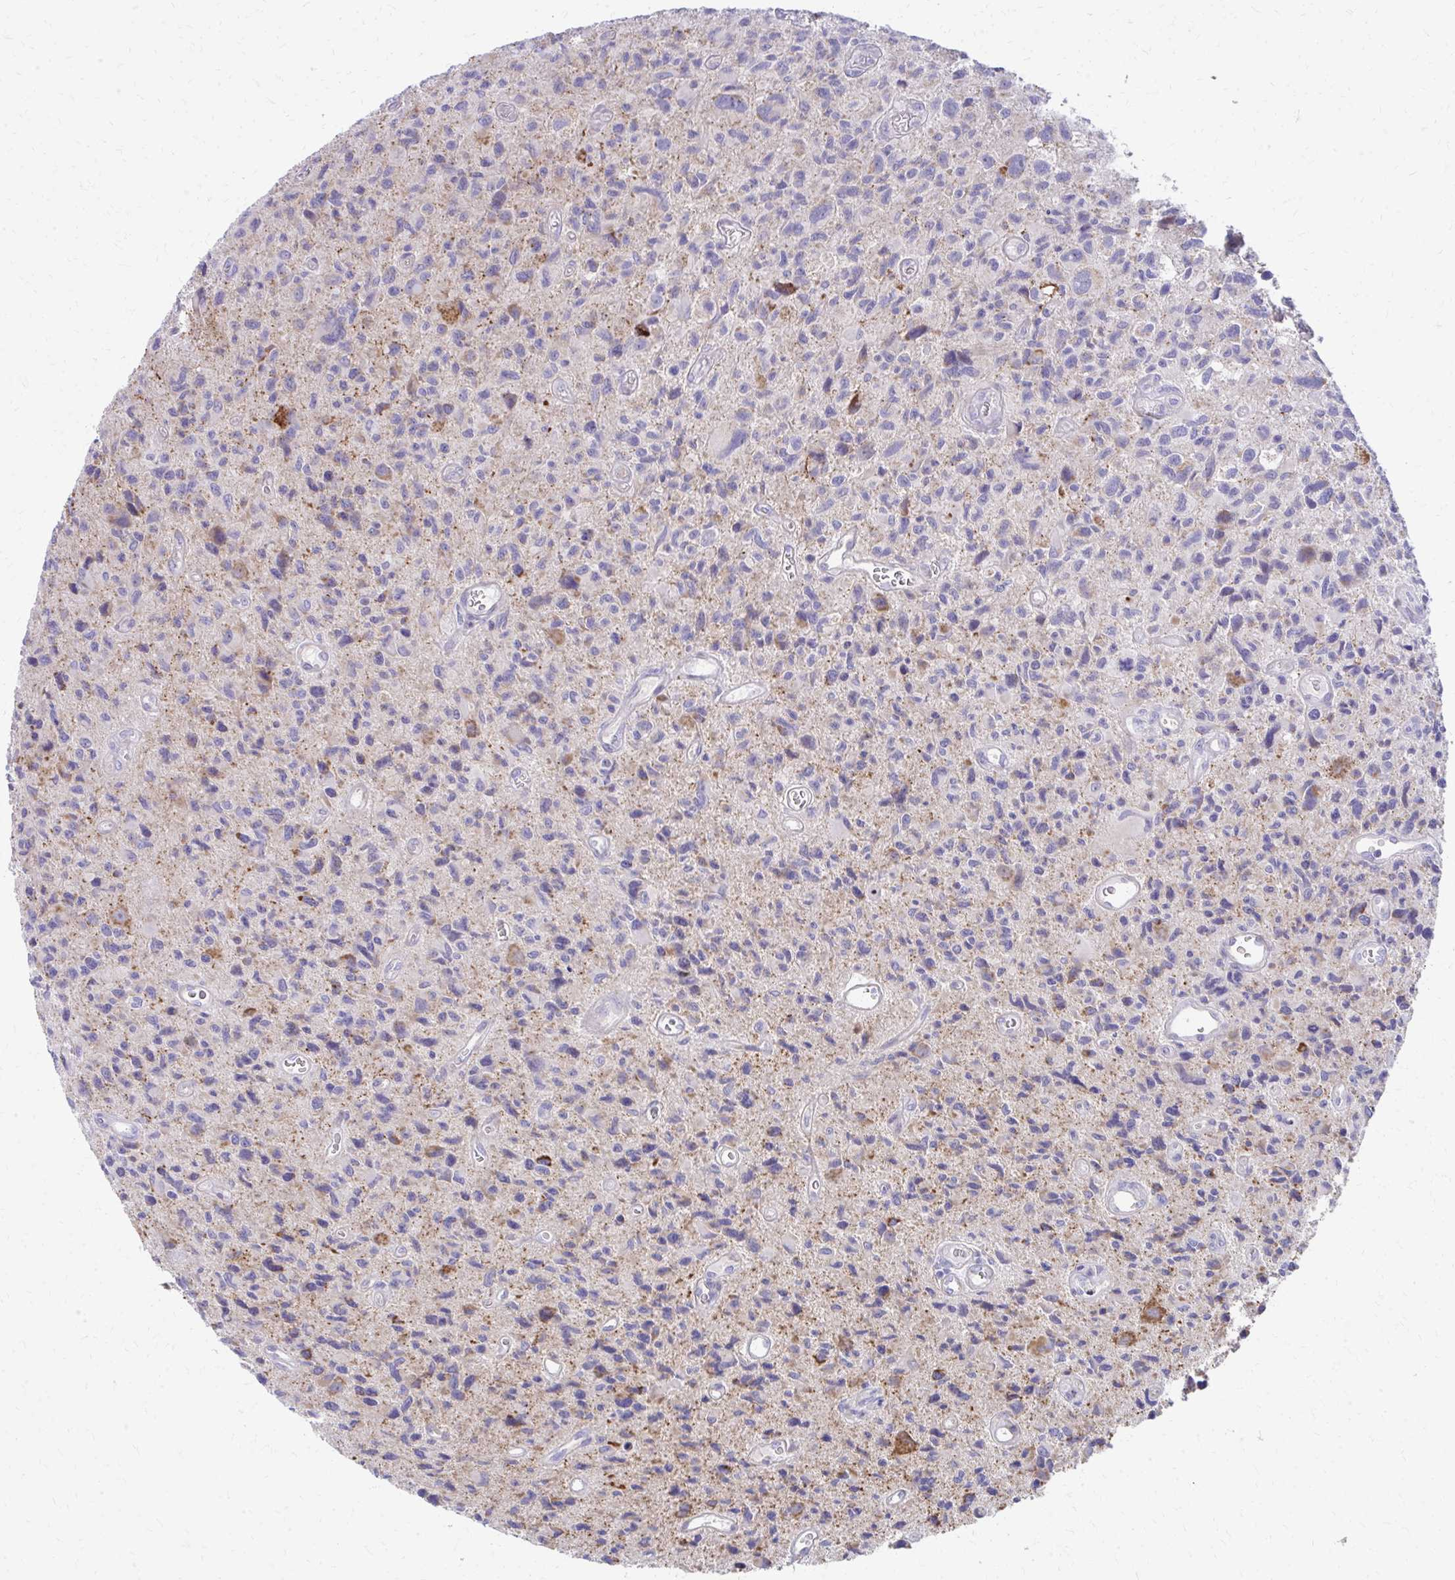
{"staining": {"intensity": "moderate", "quantity": "<25%", "location": "cytoplasmic/membranous"}, "tissue": "glioma", "cell_type": "Tumor cells", "image_type": "cancer", "snomed": [{"axis": "morphology", "description": "Glioma, malignant, High grade"}, {"axis": "topography", "description": "Brain"}], "caption": "Moderate cytoplasmic/membranous expression is identified in approximately <25% of tumor cells in glioma. The staining is performed using DAB (3,3'-diaminobenzidine) brown chromogen to label protein expression. The nuclei are counter-stained blue using hematoxylin.", "gene": "IL37", "patient": {"sex": "male", "age": 76}}